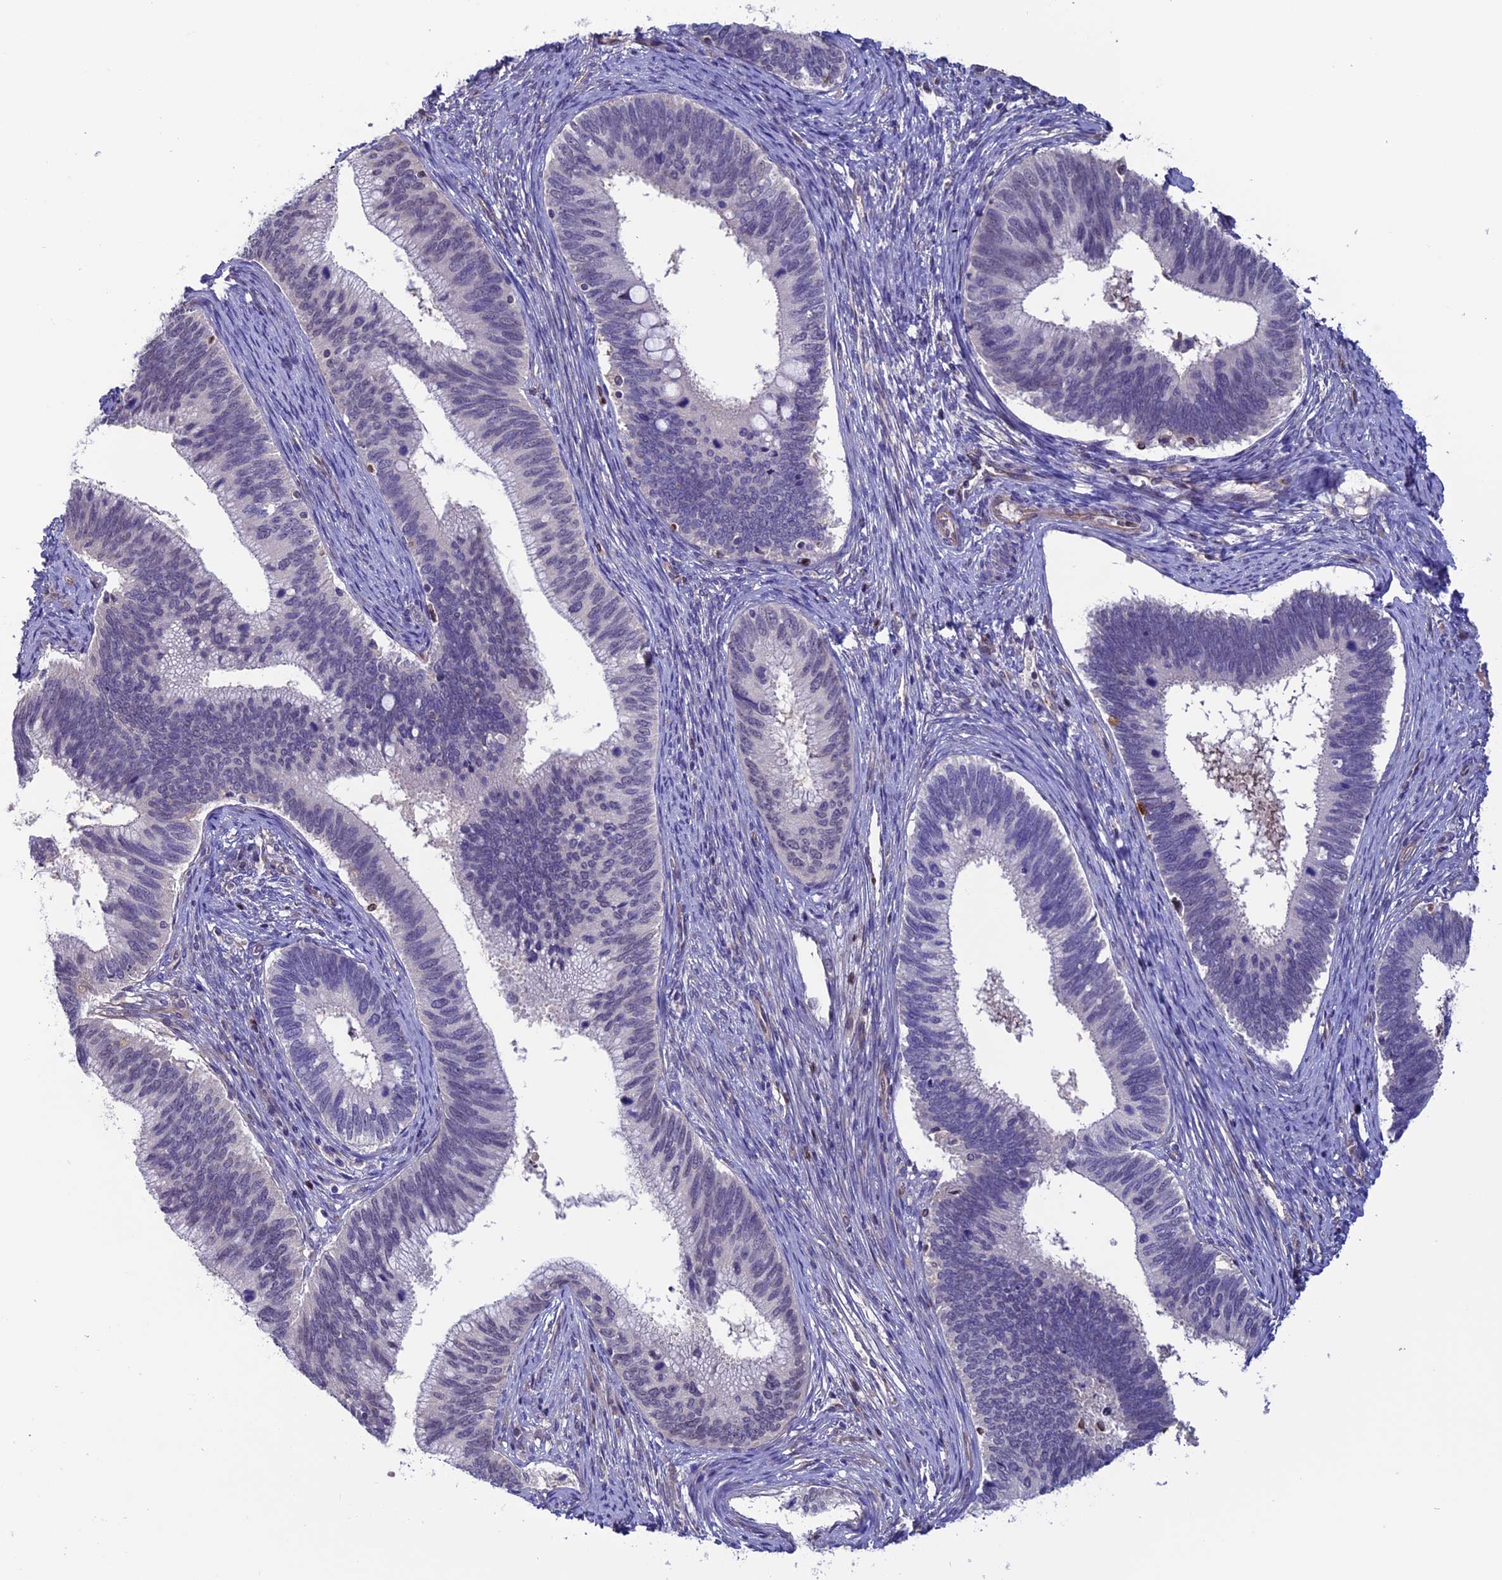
{"staining": {"intensity": "negative", "quantity": "none", "location": "none"}, "tissue": "cervical cancer", "cell_type": "Tumor cells", "image_type": "cancer", "snomed": [{"axis": "morphology", "description": "Adenocarcinoma, NOS"}, {"axis": "topography", "description": "Cervix"}], "caption": "This is an IHC photomicrograph of adenocarcinoma (cervical). There is no positivity in tumor cells.", "gene": "PDILT", "patient": {"sex": "female", "age": 42}}